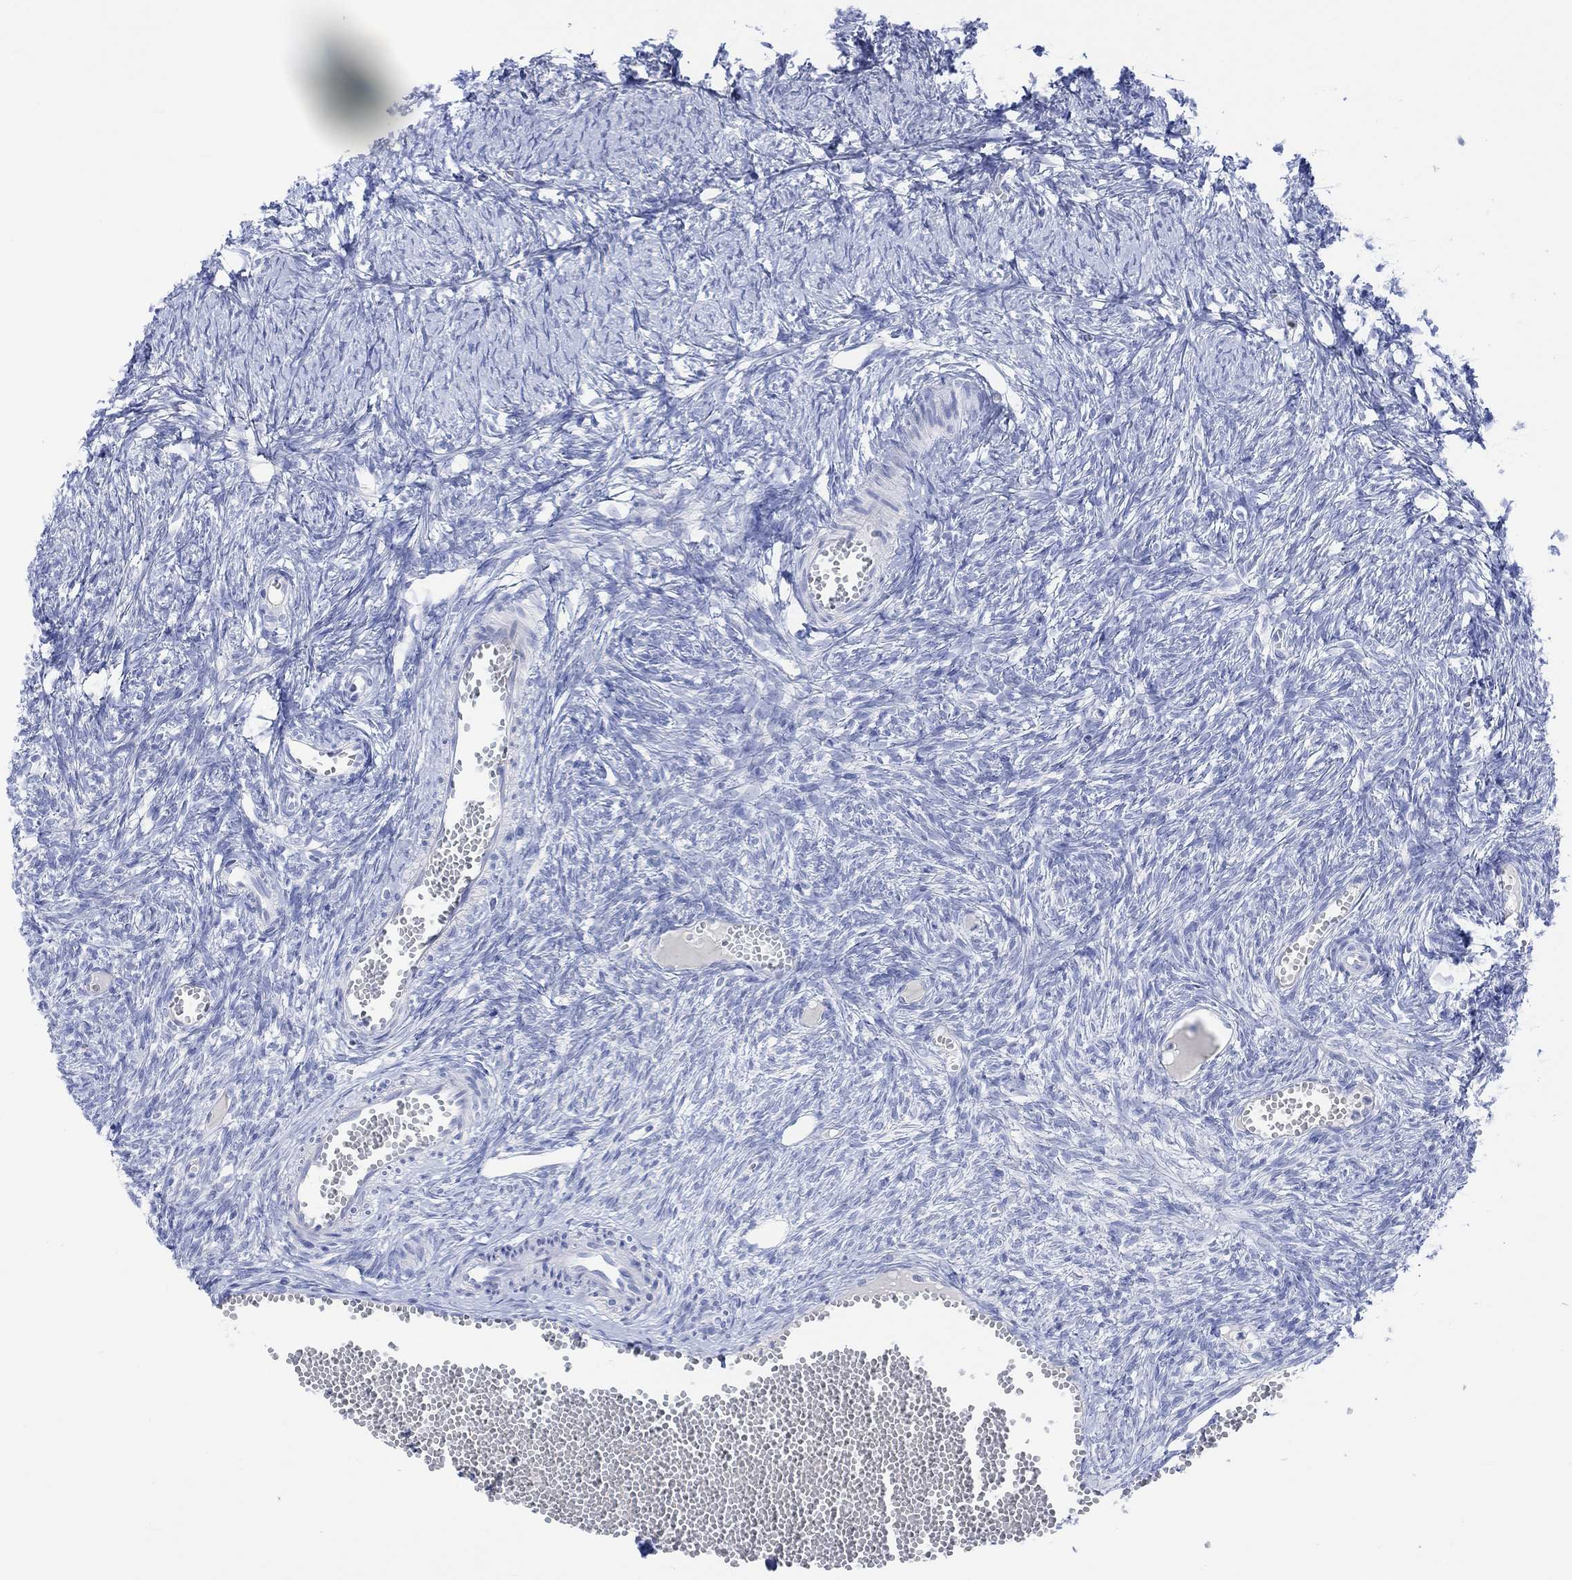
{"staining": {"intensity": "negative", "quantity": "none", "location": "none"}, "tissue": "ovary", "cell_type": "Ovarian stroma cells", "image_type": "normal", "snomed": [{"axis": "morphology", "description": "Normal tissue, NOS"}, {"axis": "topography", "description": "Ovary"}], "caption": "Ovarian stroma cells show no significant protein expression in unremarkable ovary. The staining is performed using DAB brown chromogen with nuclei counter-stained in using hematoxylin.", "gene": "CALCA", "patient": {"sex": "female", "age": 43}}